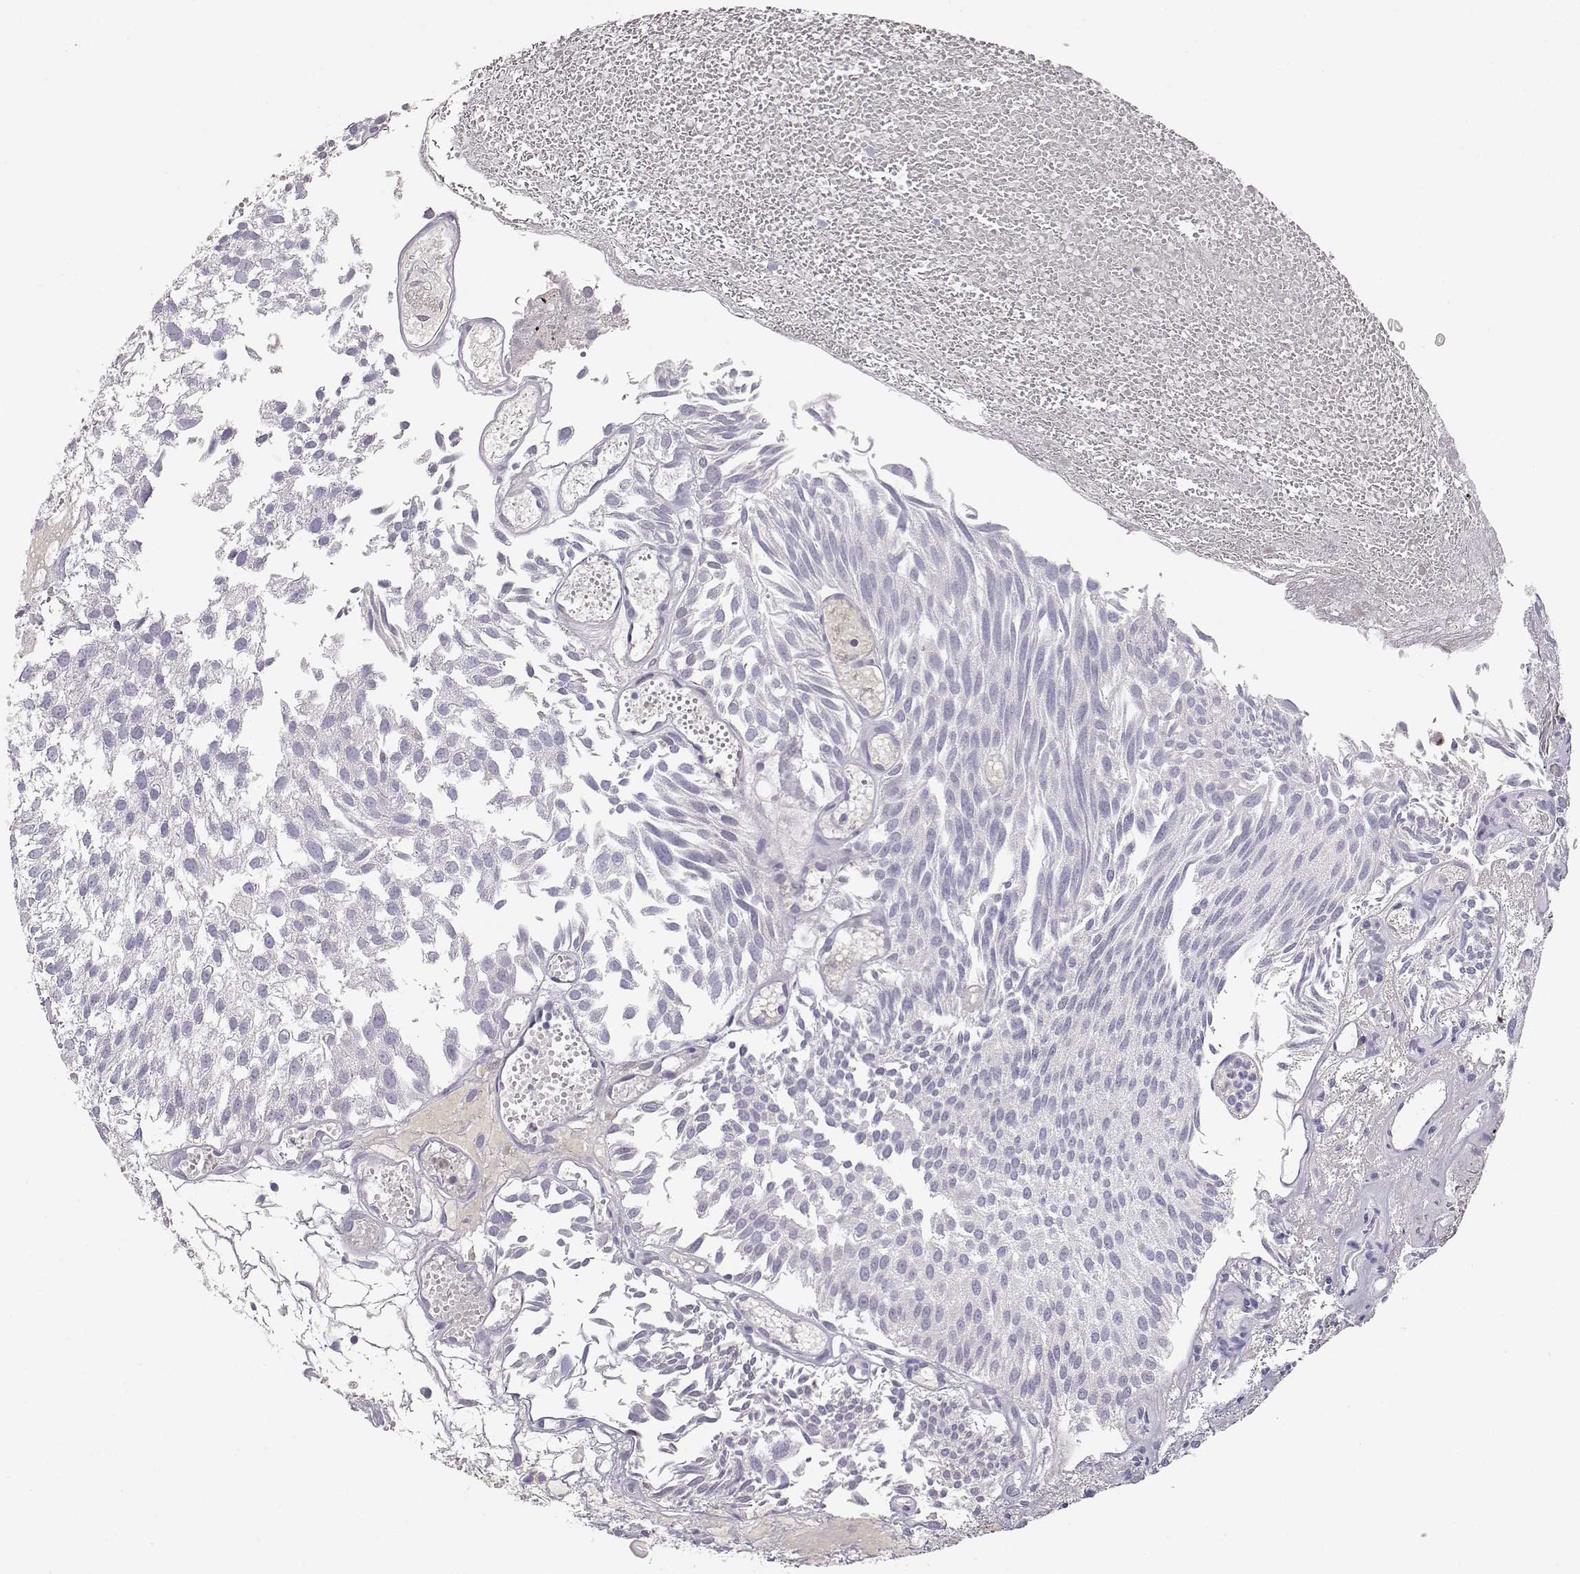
{"staining": {"intensity": "negative", "quantity": "none", "location": "none"}, "tissue": "urothelial cancer", "cell_type": "Tumor cells", "image_type": "cancer", "snomed": [{"axis": "morphology", "description": "Urothelial carcinoma, Low grade"}, {"axis": "topography", "description": "Urinary bladder"}], "caption": "DAB immunohistochemical staining of human urothelial cancer shows no significant expression in tumor cells. The staining was performed using DAB to visualize the protein expression in brown, while the nuclei were stained in blue with hematoxylin (Magnification: 20x).", "gene": "SLCO6A1", "patient": {"sex": "male", "age": 79}}